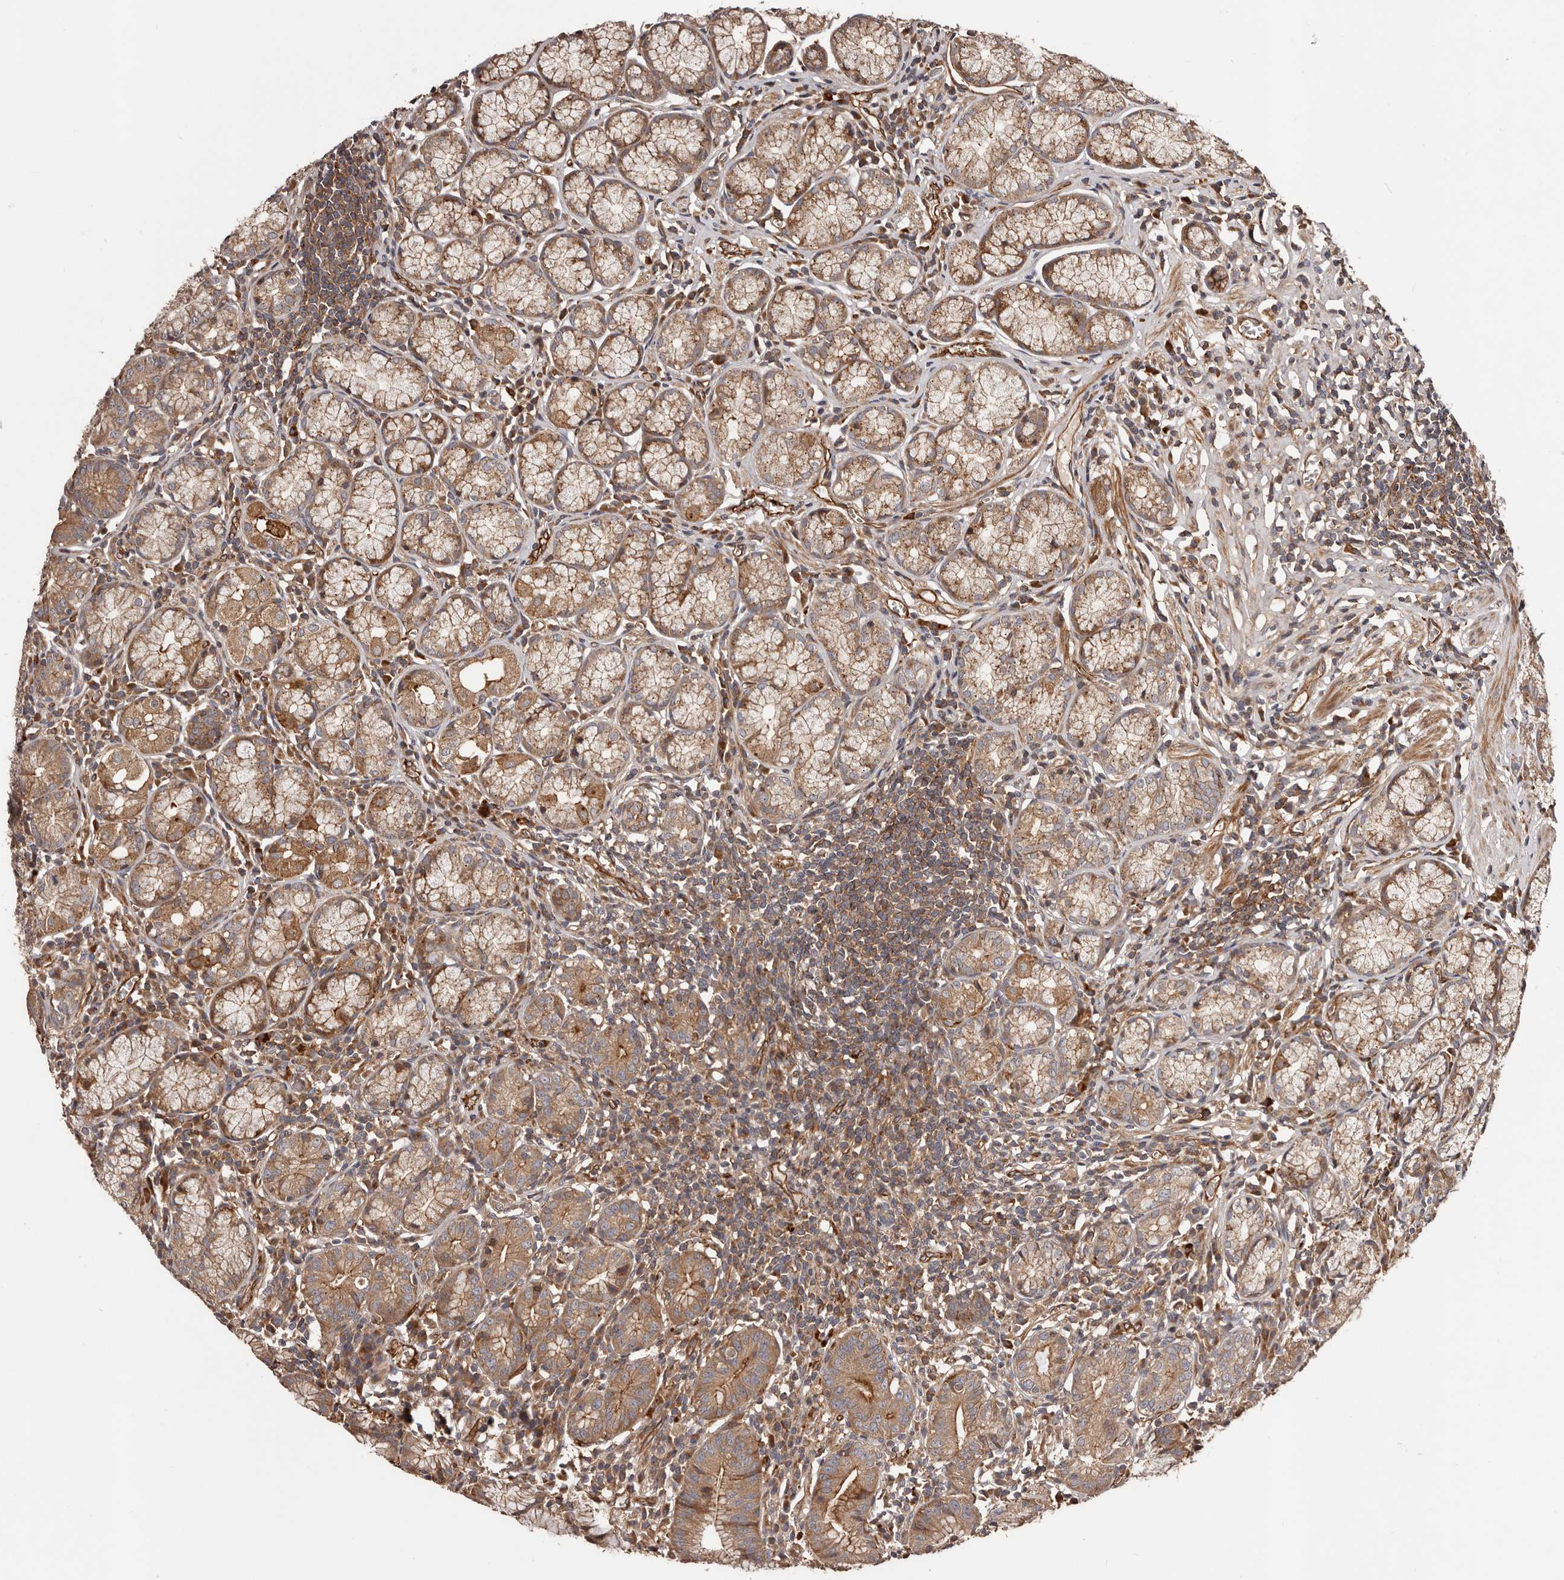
{"staining": {"intensity": "moderate", "quantity": ">75%", "location": "cytoplasmic/membranous"}, "tissue": "stomach", "cell_type": "Glandular cells", "image_type": "normal", "snomed": [{"axis": "morphology", "description": "Normal tissue, NOS"}, {"axis": "topography", "description": "Stomach"}], "caption": "Immunohistochemical staining of normal stomach reveals >75% levels of moderate cytoplasmic/membranous protein staining in approximately >75% of glandular cells. The staining was performed using DAB (3,3'-diaminobenzidine), with brown indicating positive protein expression. Nuclei are stained blue with hematoxylin.", "gene": "GTPBP1", "patient": {"sex": "male", "age": 55}}